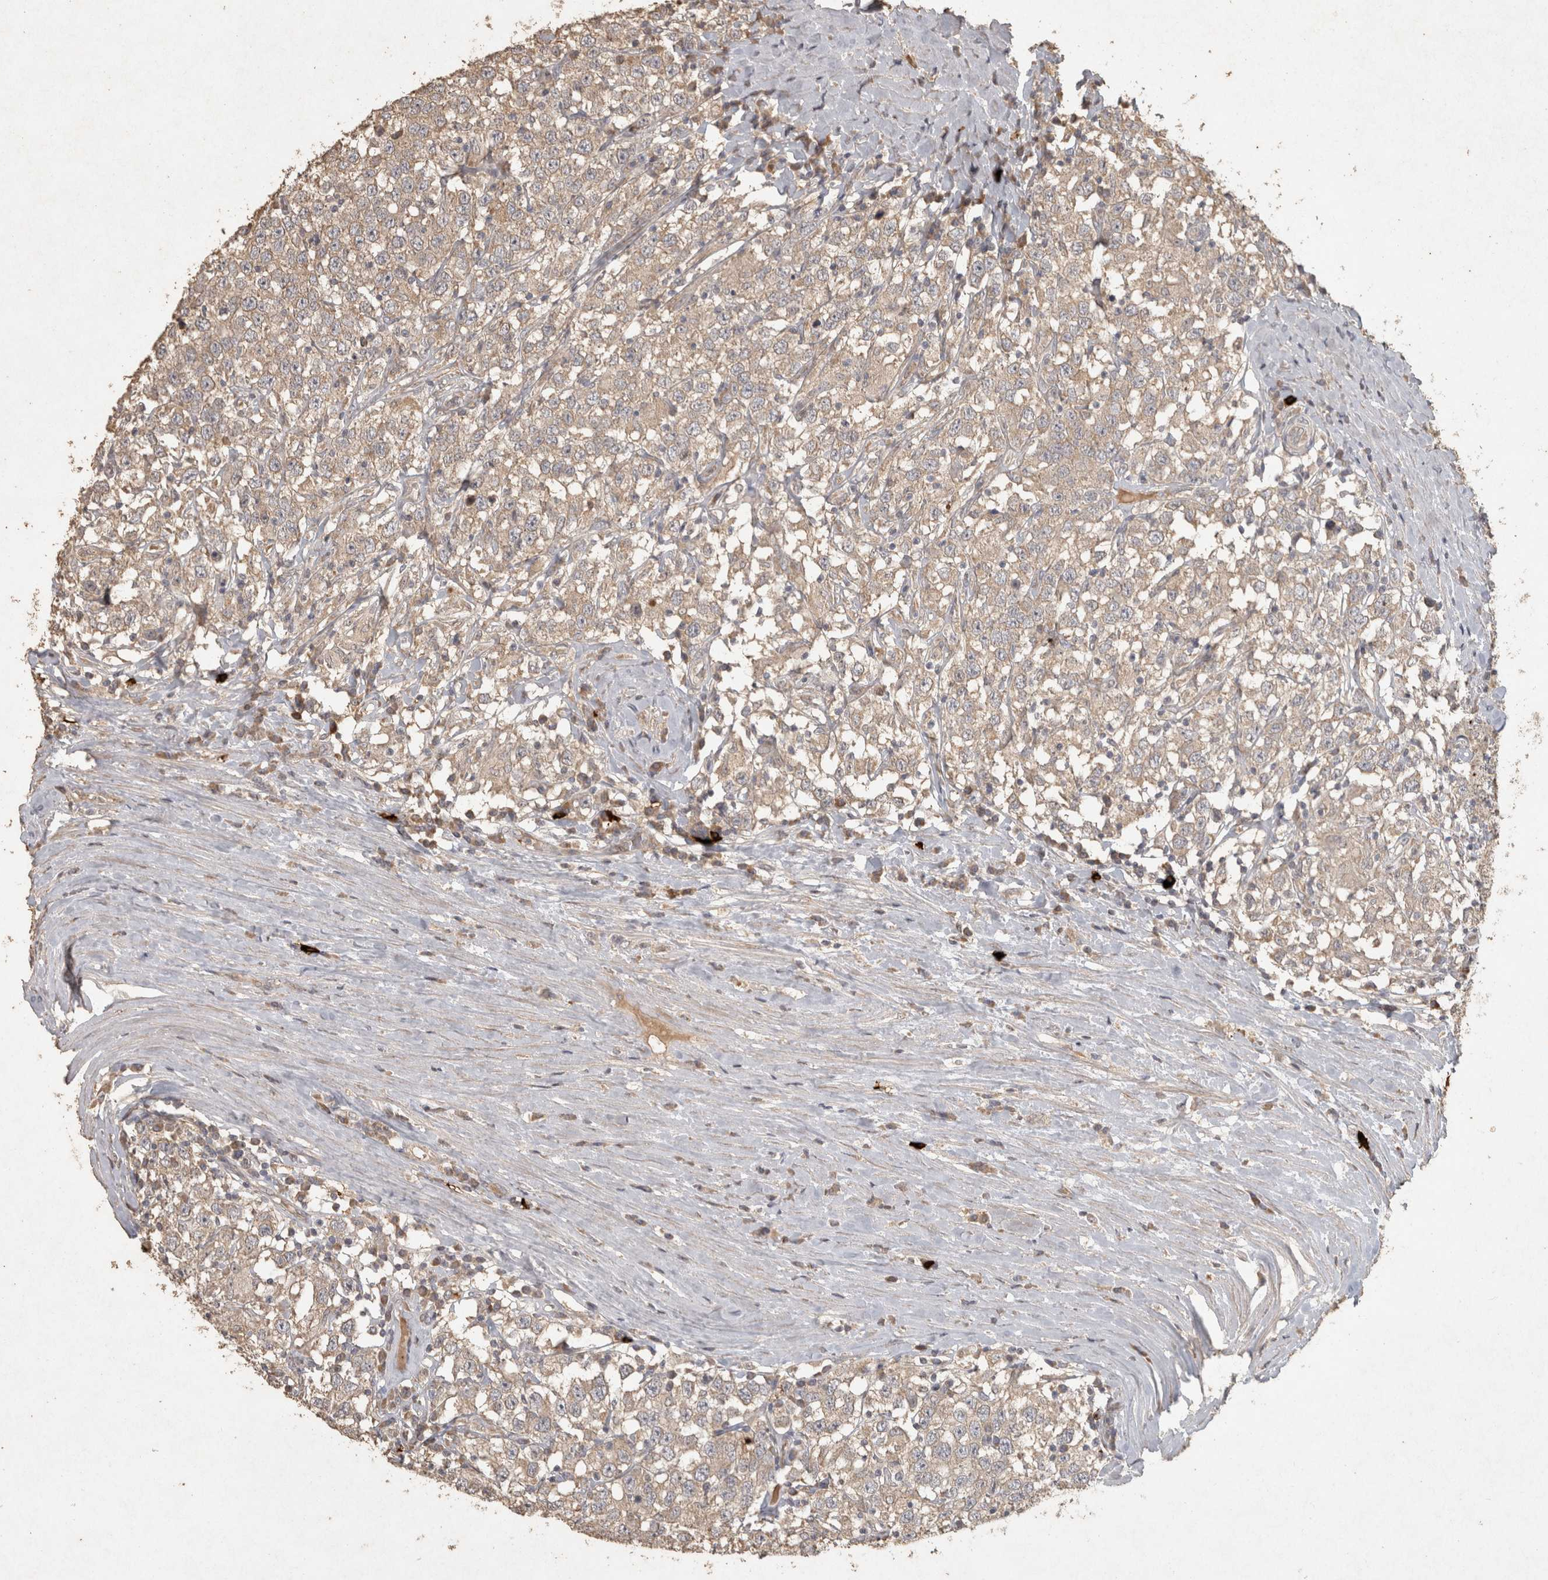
{"staining": {"intensity": "weak", "quantity": ">75%", "location": "cytoplasmic/membranous"}, "tissue": "testis cancer", "cell_type": "Tumor cells", "image_type": "cancer", "snomed": [{"axis": "morphology", "description": "Seminoma, NOS"}, {"axis": "topography", "description": "Testis"}], "caption": "Weak cytoplasmic/membranous expression is seen in about >75% of tumor cells in testis seminoma. (DAB IHC, brown staining for protein, blue staining for nuclei).", "gene": "OSTN", "patient": {"sex": "male", "age": 41}}